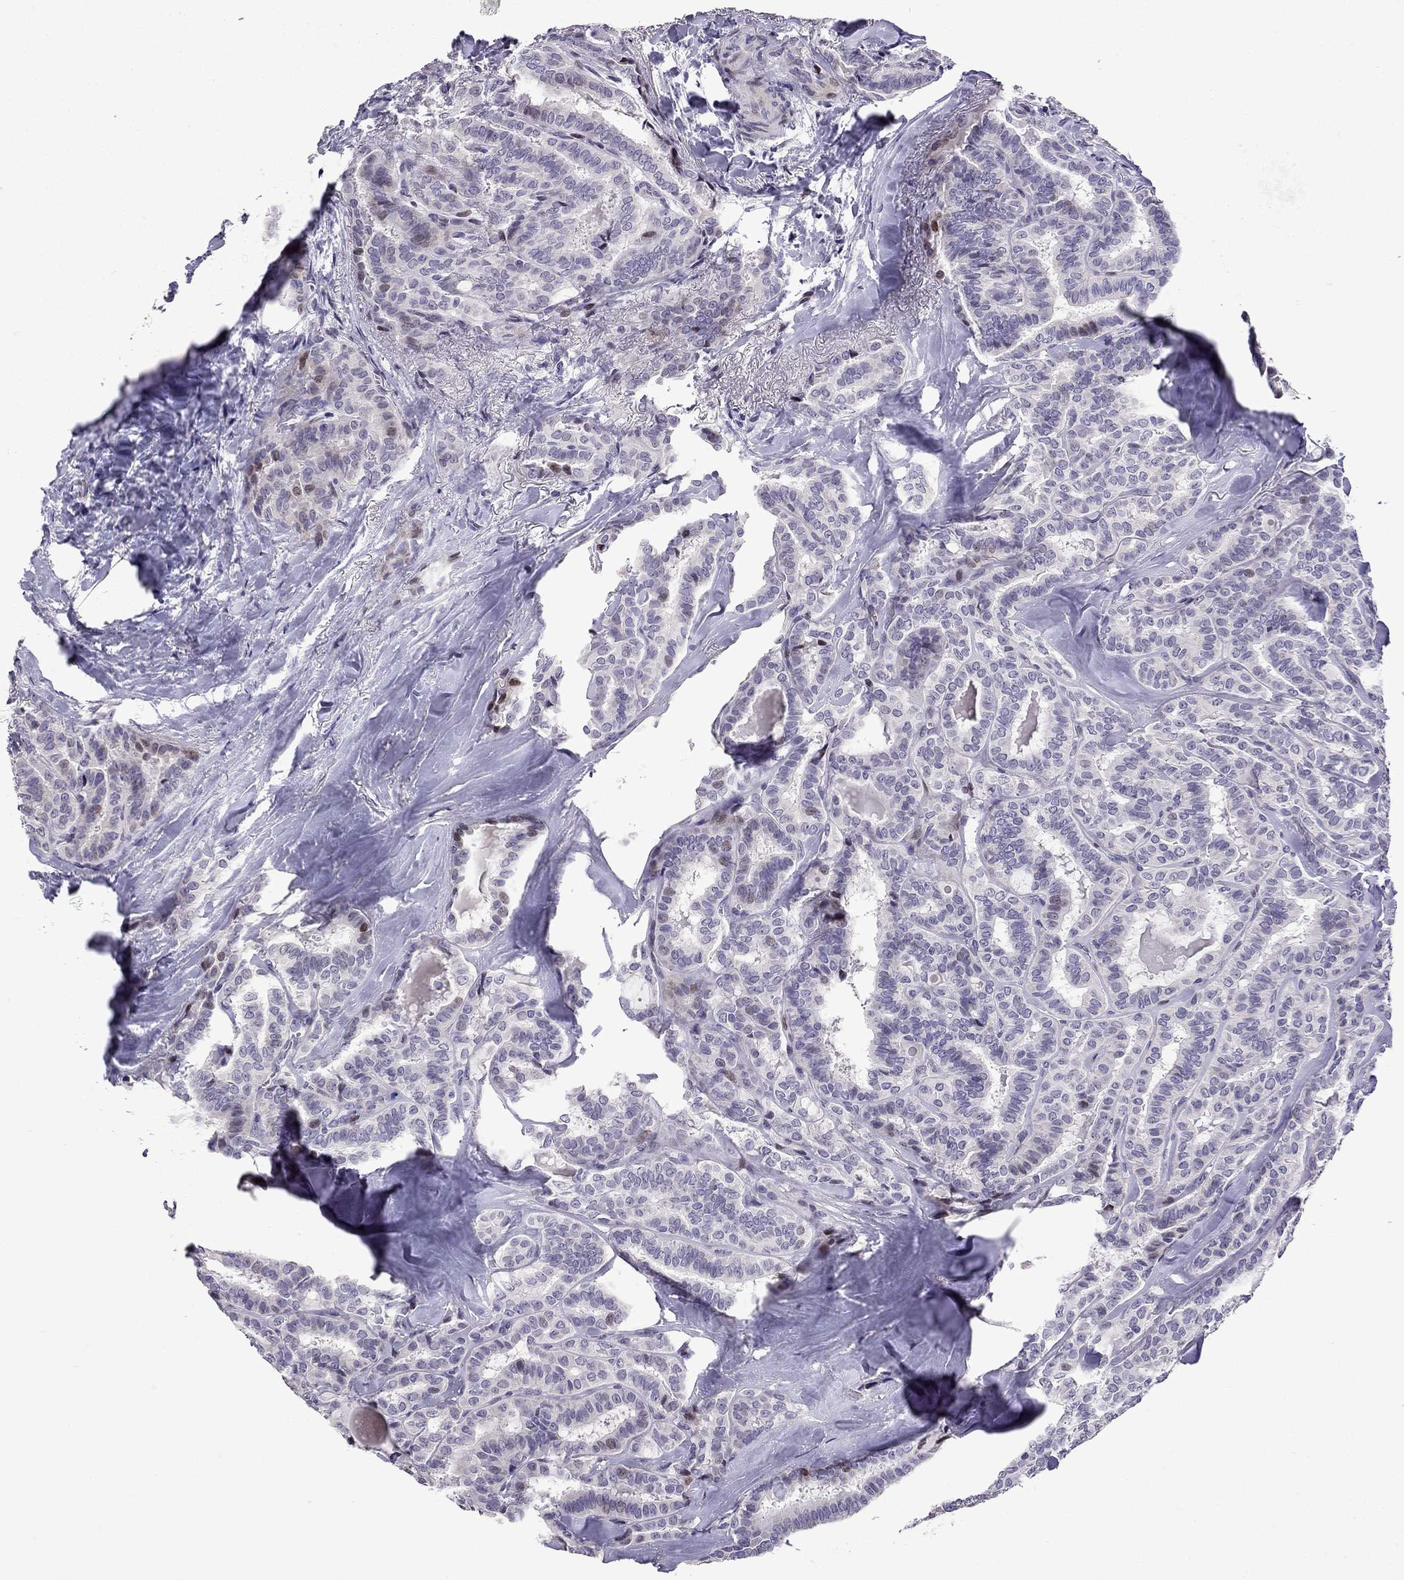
{"staining": {"intensity": "negative", "quantity": "none", "location": "none"}, "tissue": "thyroid cancer", "cell_type": "Tumor cells", "image_type": "cancer", "snomed": [{"axis": "morphology", "description": "Papillary adenocarcinoma, NOS"}, {"axis": "topography", "description": "Thyroid gland"}], "caption": "IHC histopathology image of human papillary adenocarcinoma (thyroid) stained for a protein (brown), which displays no staining in tumor cells.", "gene": "TTN", "patient": {"sex": "female", "age": 39}}